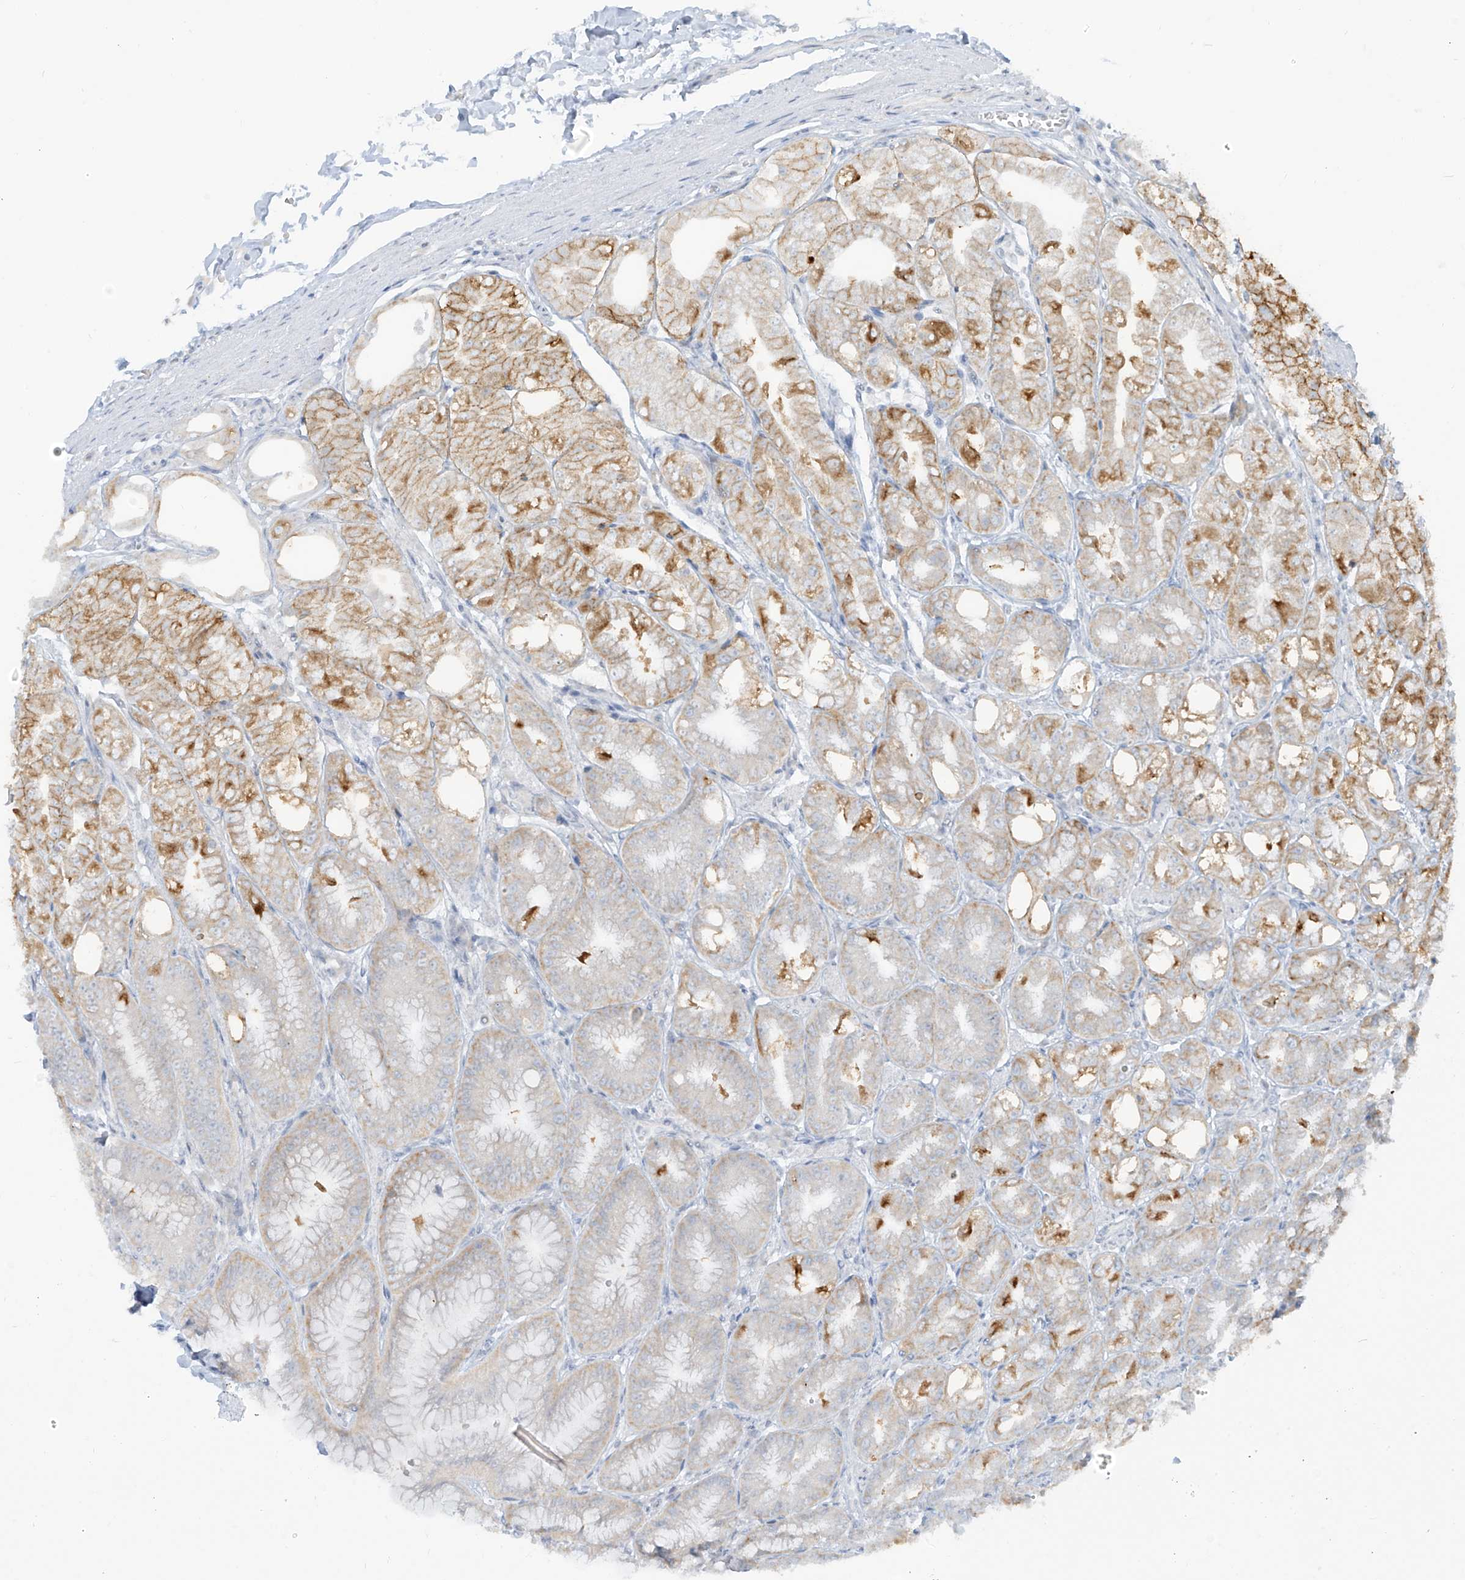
{"staining": {"intensity": "moderate", "quantity": "<25%", "location": "cytoplasmic/membranous"}, "tissue": "stomach", "cell_type": "Glandular cells", "image_type": "normal", "snomed": [{"axis": "morphology", "description": "Normal tissue, NOS"}, {"axis": "topography", "description": "Stomach, lower"}], "caption": "Moderate cytoplasmic/membranous expression is identified in approximately <25% of glandular cells in benign stomach. The staining was performed using DAB (3,3'-diaminobenzidine), with brown indicating positive protein expression. Nuclei are stained blue with hematoxylin.", "gene": "C2orf42", "patient": {"sex": "male", "age": 71}}